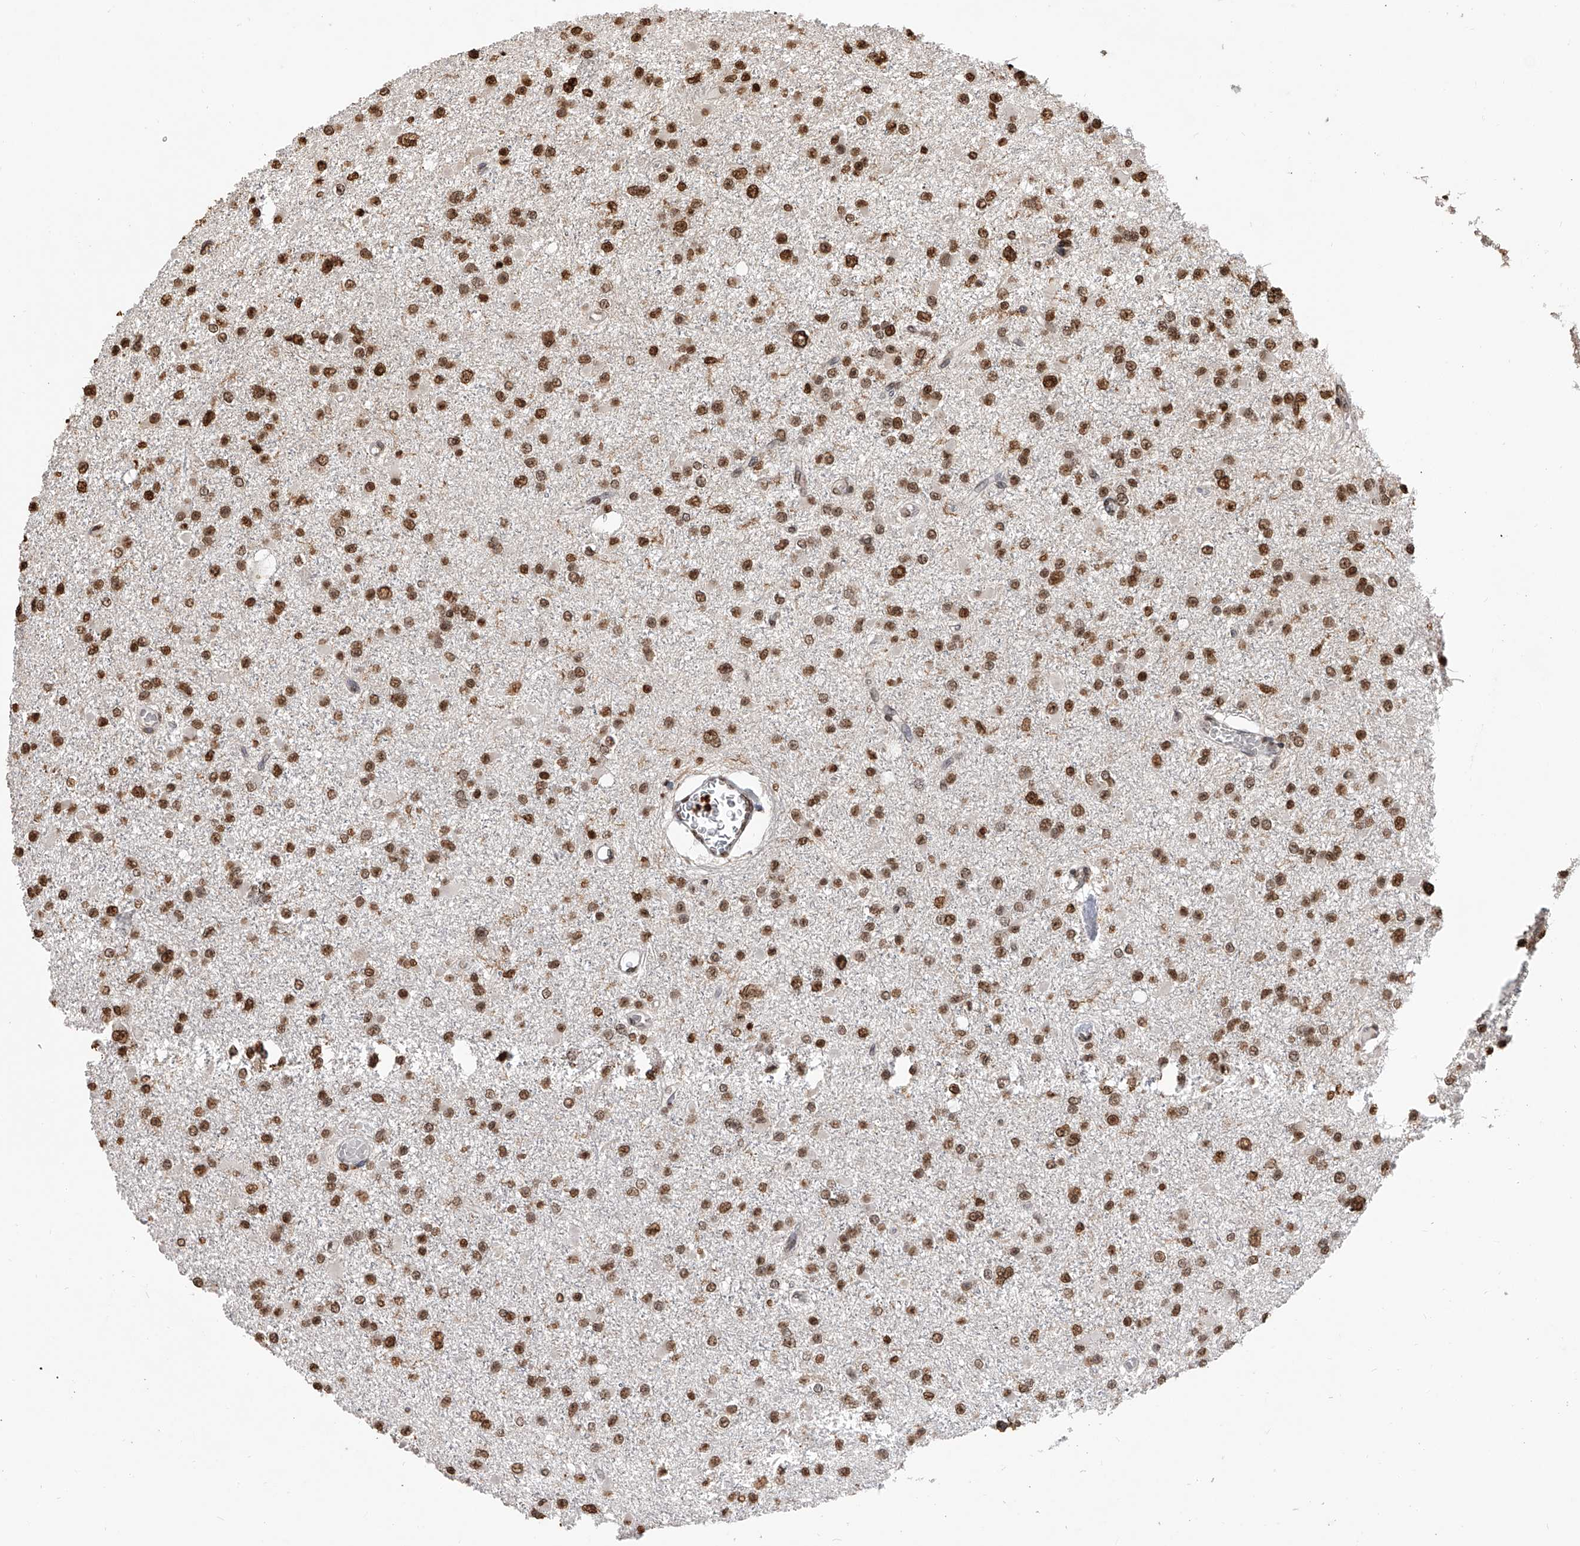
{"staining": {"intensity": "moderate", "quantity": ">75%", "location": "nuclear"}, "tissue": "glioma", "cell_type": "Tumor cells", "image_type": "cancer", "snomed": [{"axis": "morphology", "description": "Glioma, malignant, Low grade"}, {"axis": "topography", "description": "Brain"}], "caption": "Immunohistochemical staining of human glioma shows moderate nuclear protein expression in about >75% of tumor cells.", "gene": "CFAP410", "patient": {"sex": "female", "age": 22}}